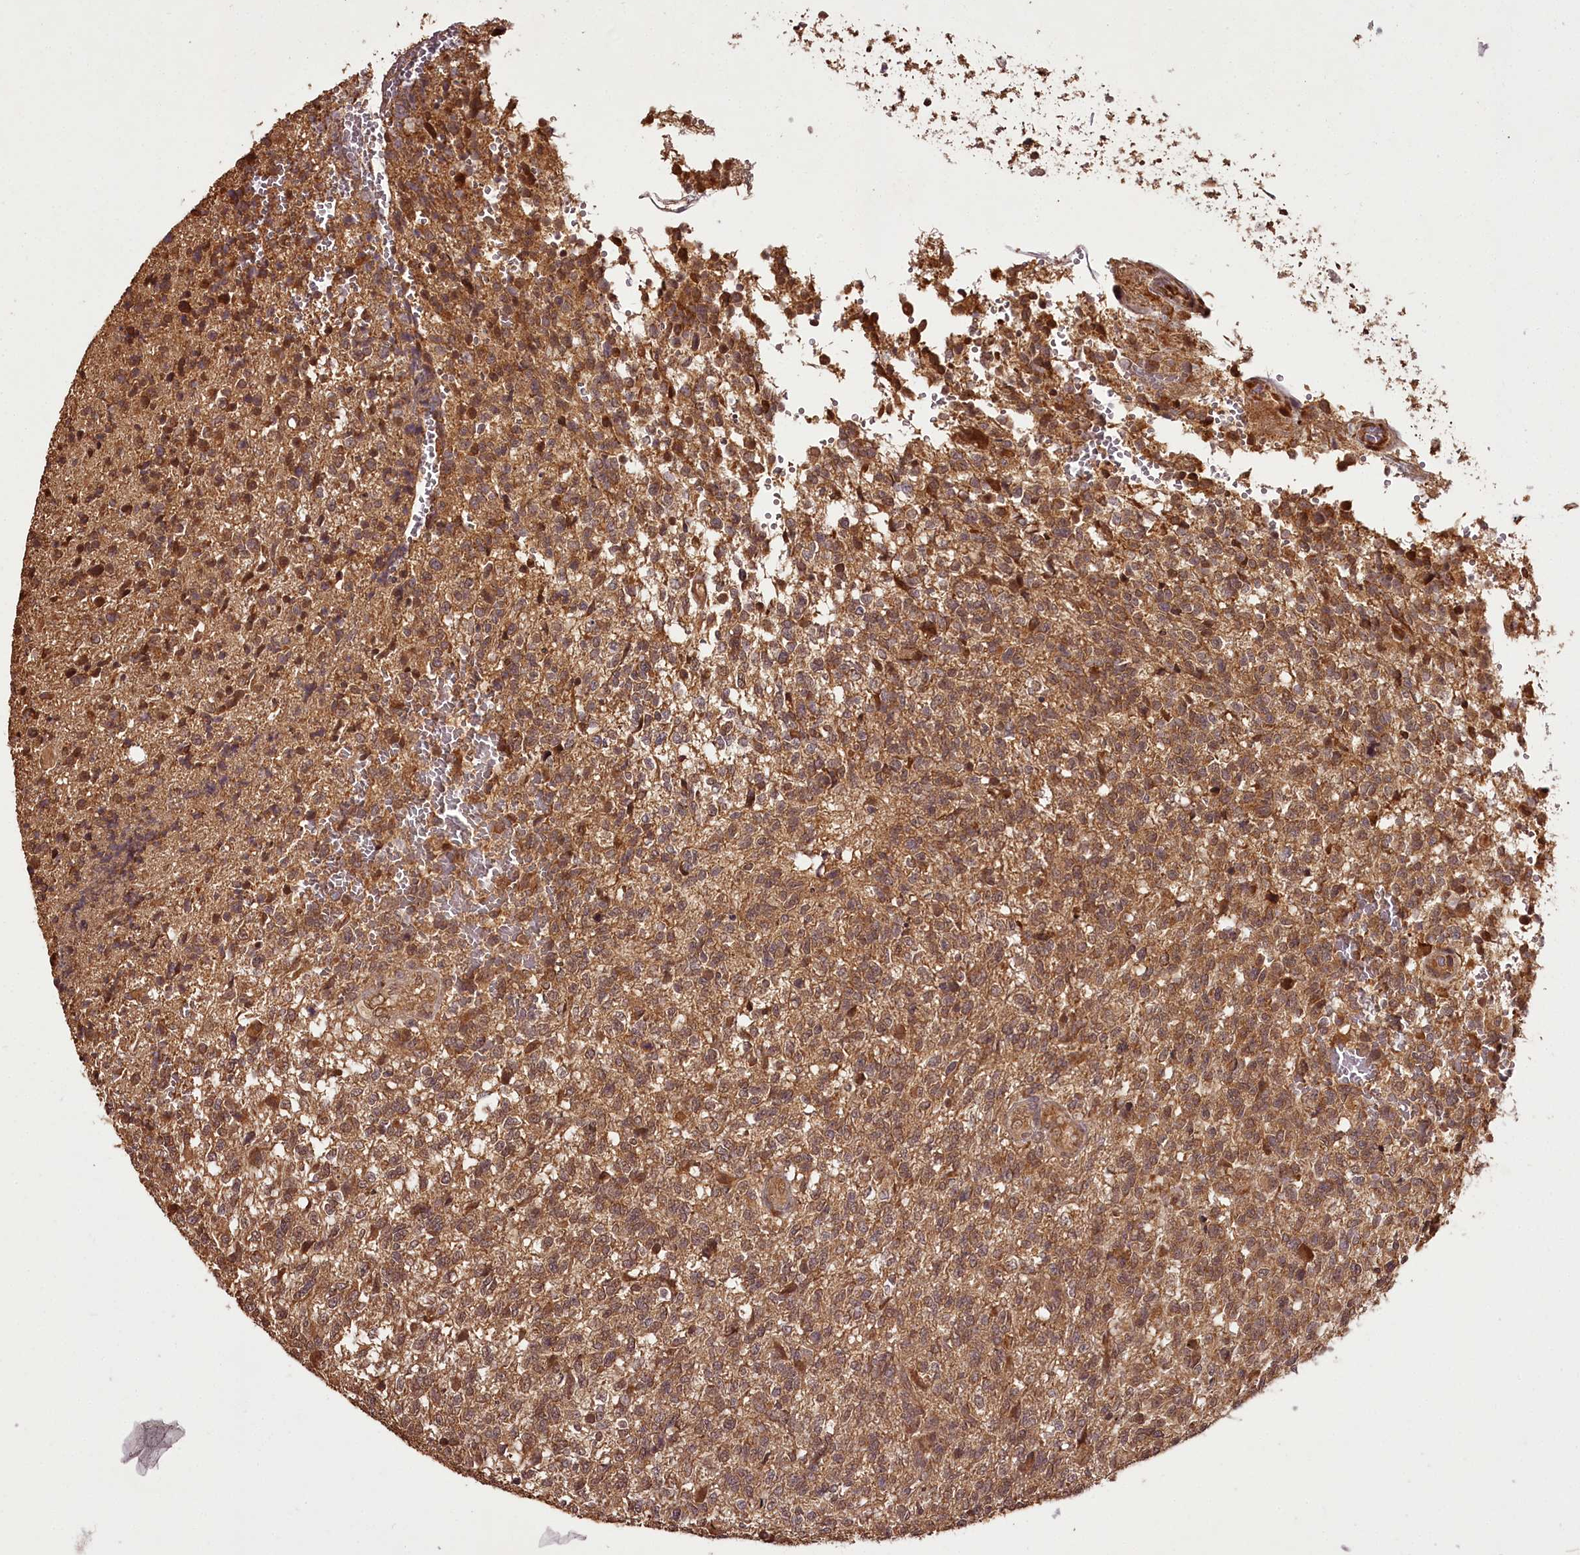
{"staining": {"intensity": "moderate", "quantity": ">75%", "location": "cytoplasmic/membranous,nuclear"}, "tissue": "glioma", "cell_type": "Tumor cells", "image_type": "cancer", "snomed": [{"axis": "morphology", "description": "Glioma, malignant, High grade"}, {"axis": "topography", "description": "Brain"}], "caption": "An immunohistochemistry histopathology image of neoplastic tissue is shown. Protein staining in brown labels moderate cytoplasmic/membranous and nuclear positivity in glioma within tumor cells.", "gene": "NPRL2", "patient": {"sex": "male", "age": 56}}